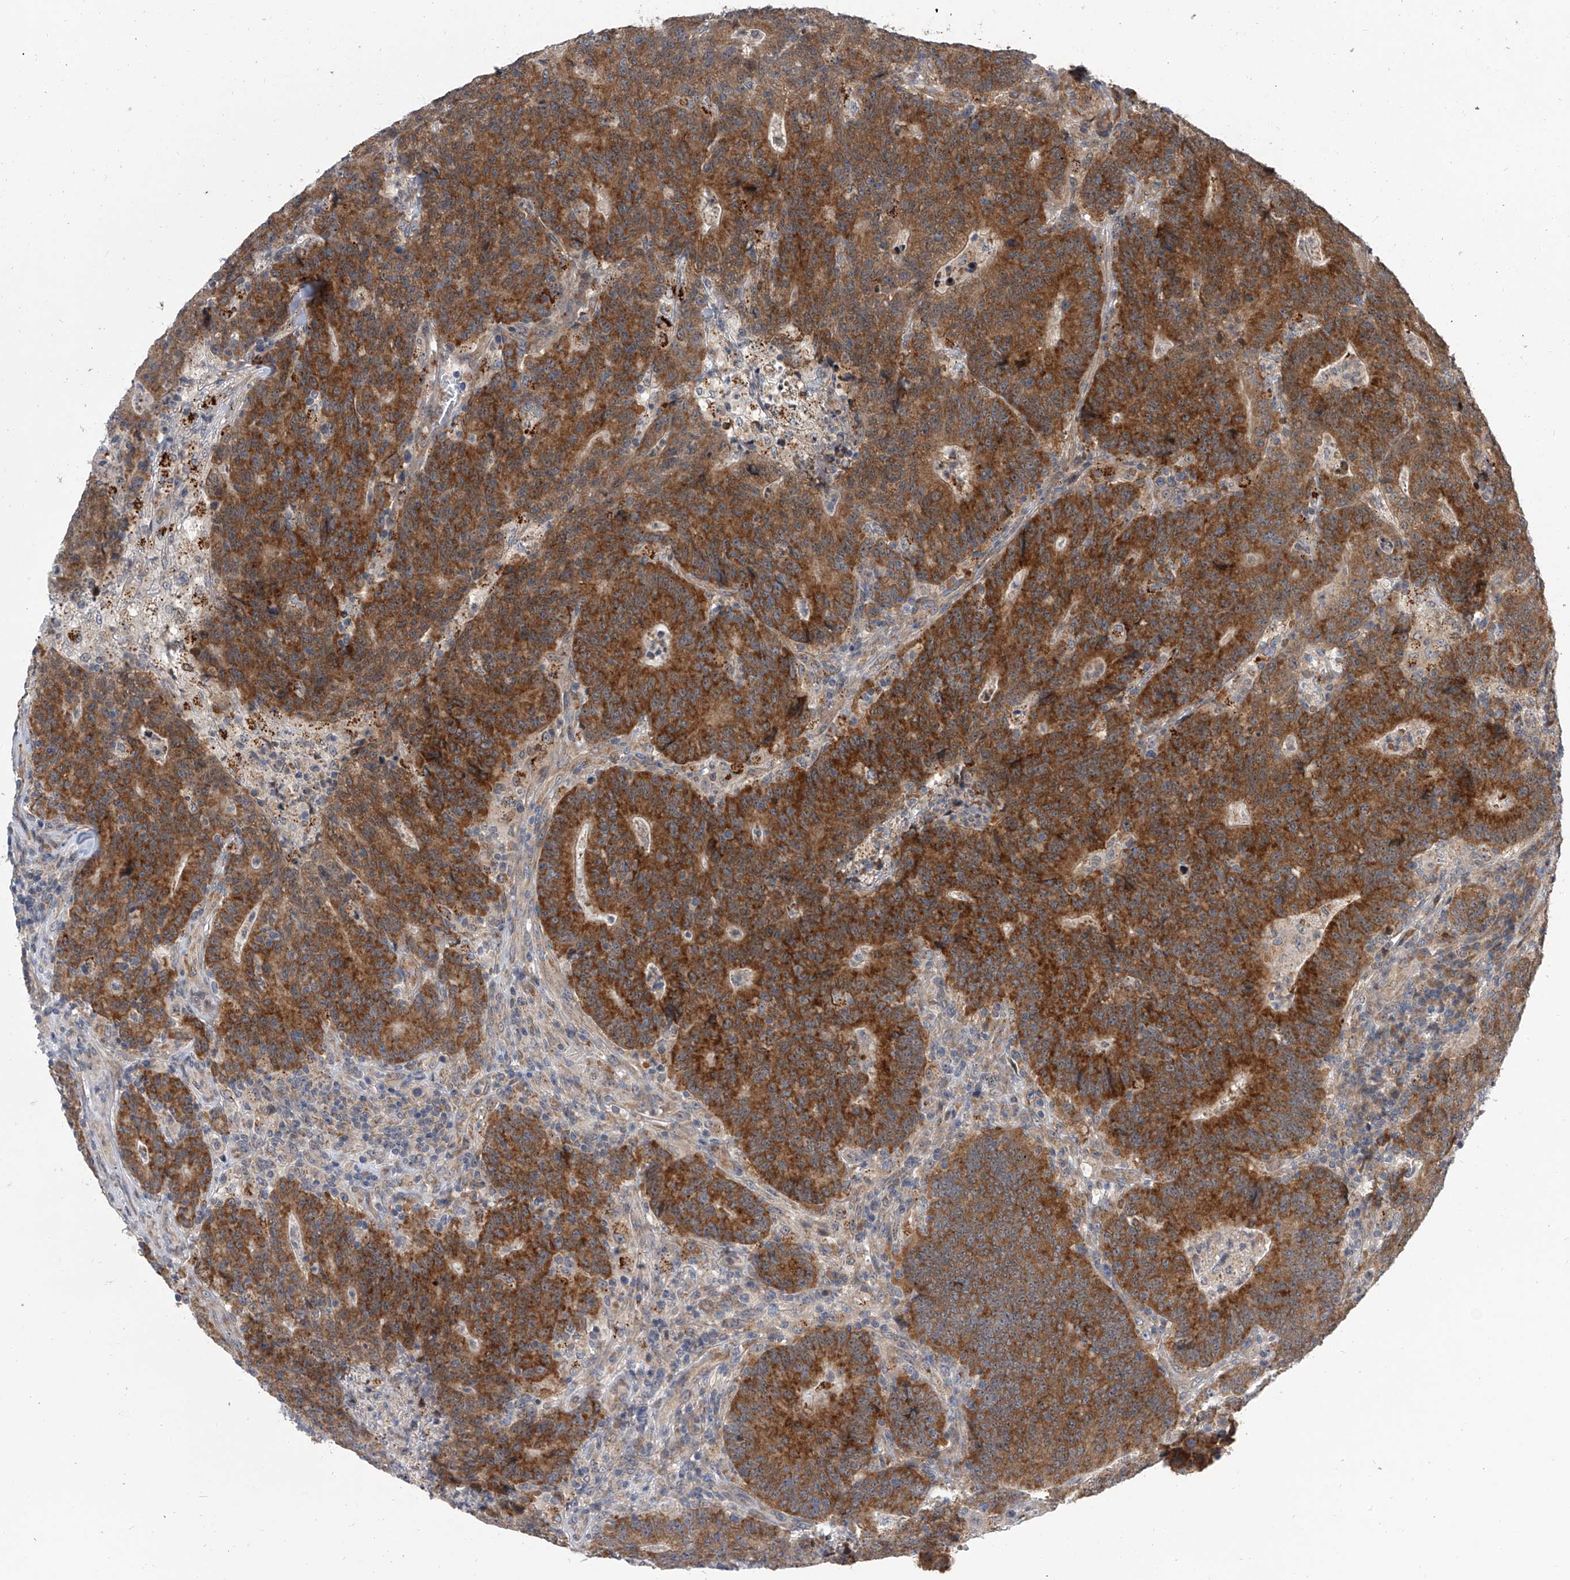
{"staining": {"intensity": "strong", "quantity": ">75%", "location": "cytoplasmic/membranous"}, "tissue": "colorectal cancer", "cell_type": "Tumor cells", "image_type": "cancer", "snomed": [{"axis": "morphology", "description": "Normal tissue, NOS"}, {"axis": "morphology", "description": "Adenocarcinoma, NOS"}, {"axis": "topography", "description": "Colon"}], "caption": "Immunohistochemistry photomicrograph of colorectal cancer stained for a protein (brown), which shows high levels of strong cytoplasmic/membranous positivity in approximately >75% of tumor cells.", "gene": "GEMIN8", "patient": {"sex": "female", "age": 75}}